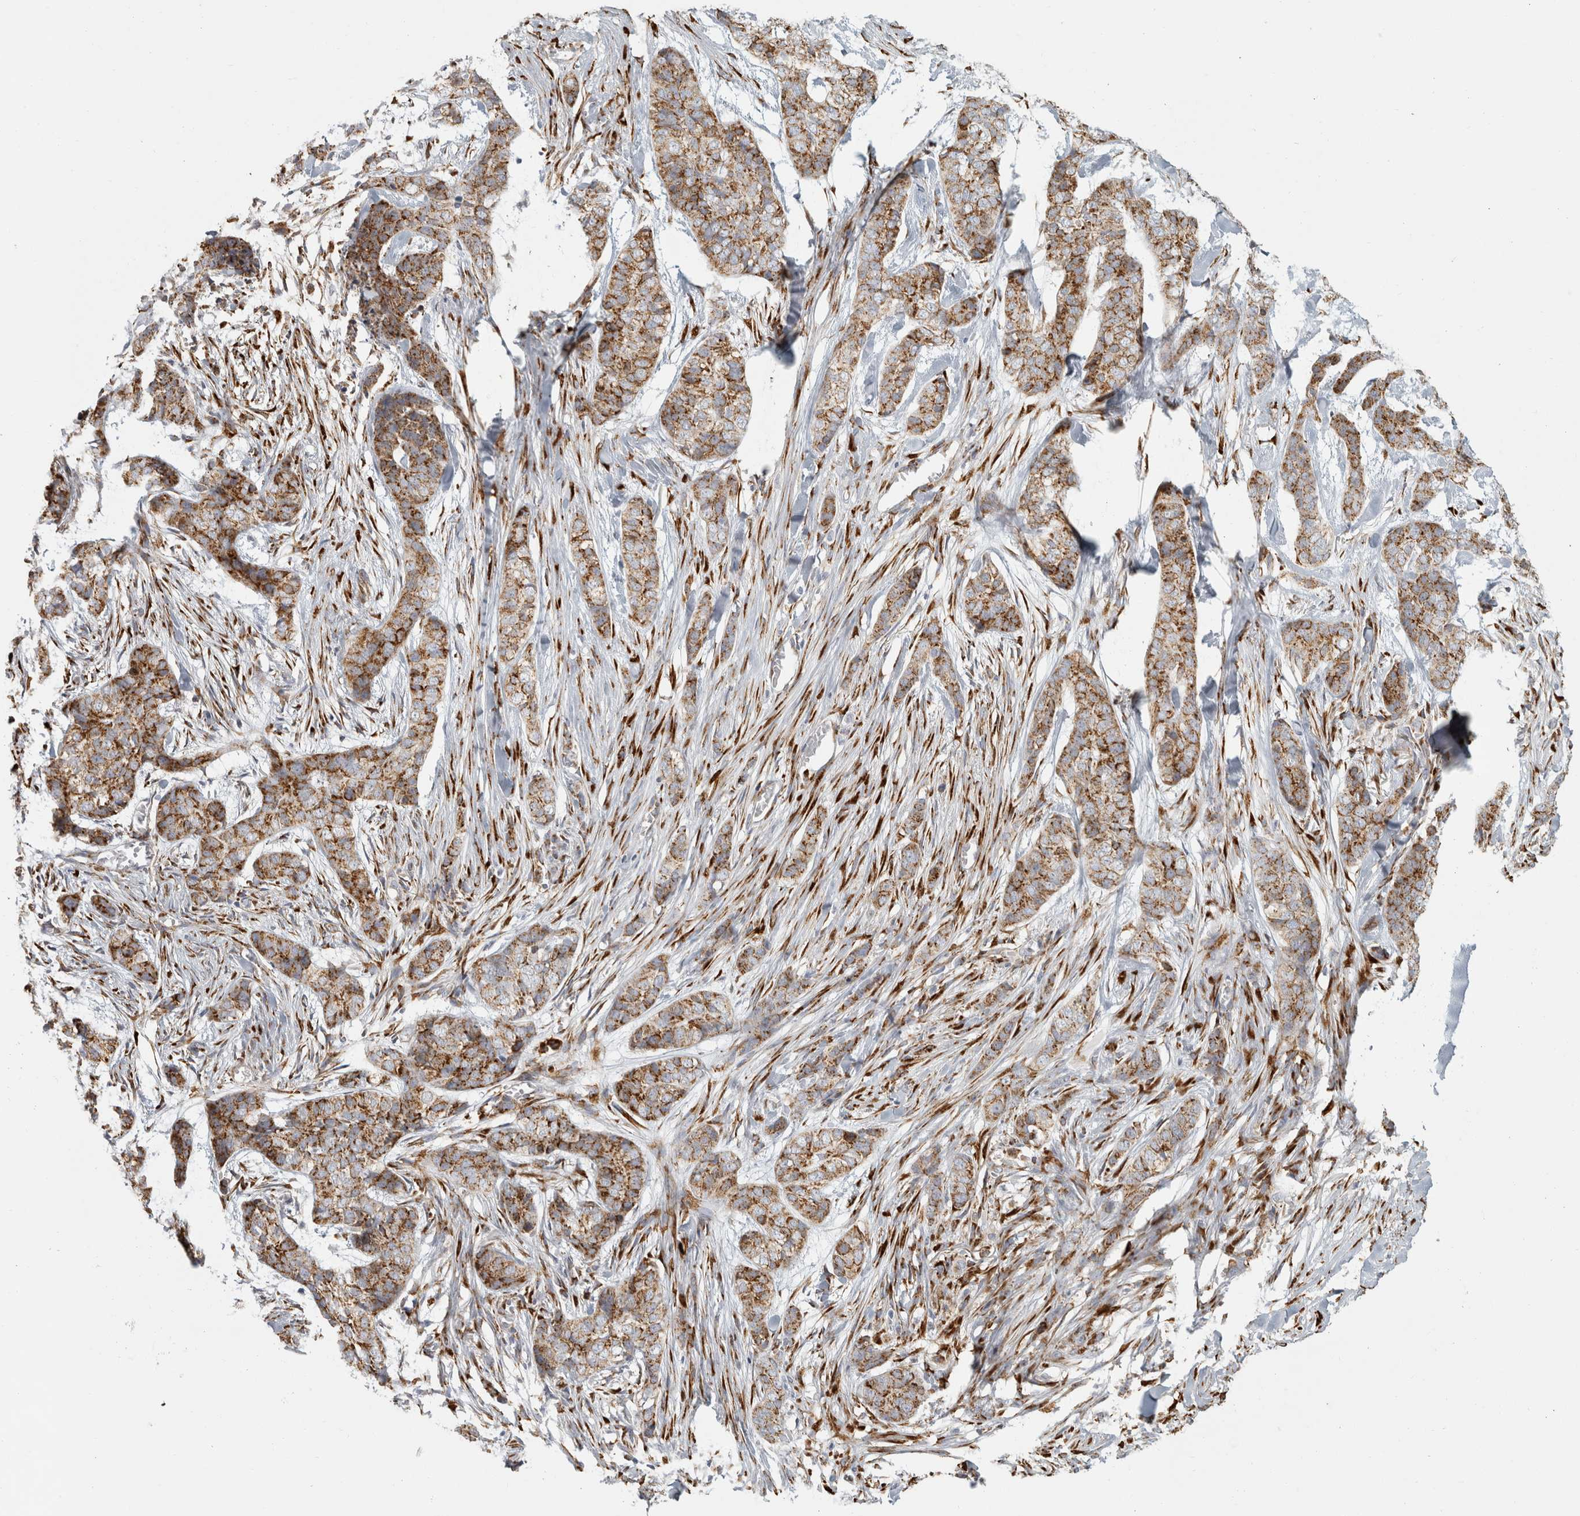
{"staining": {"intensity": "strong", "quantity": ">75%", "location": "cytoplasmic/membranous"}, "tissue": "skin cancer", "cell_type": "Tumor cells", "image_type": "cancer", "snomed": [{"axis": "morphology", "description": "Basal cell carcinoma"}, {"axis": "topography", "description": "Skin"}], "caption": "A photomicrograph showing strong cytoplasmic/membranous expression in approximately >75% of tumor cells in skin cancer (basal cell carcinoma), as visualized by brown immunohistochemical staining.", "gene": "OSTN", "patient": {"sex": "female", "age": 64}}